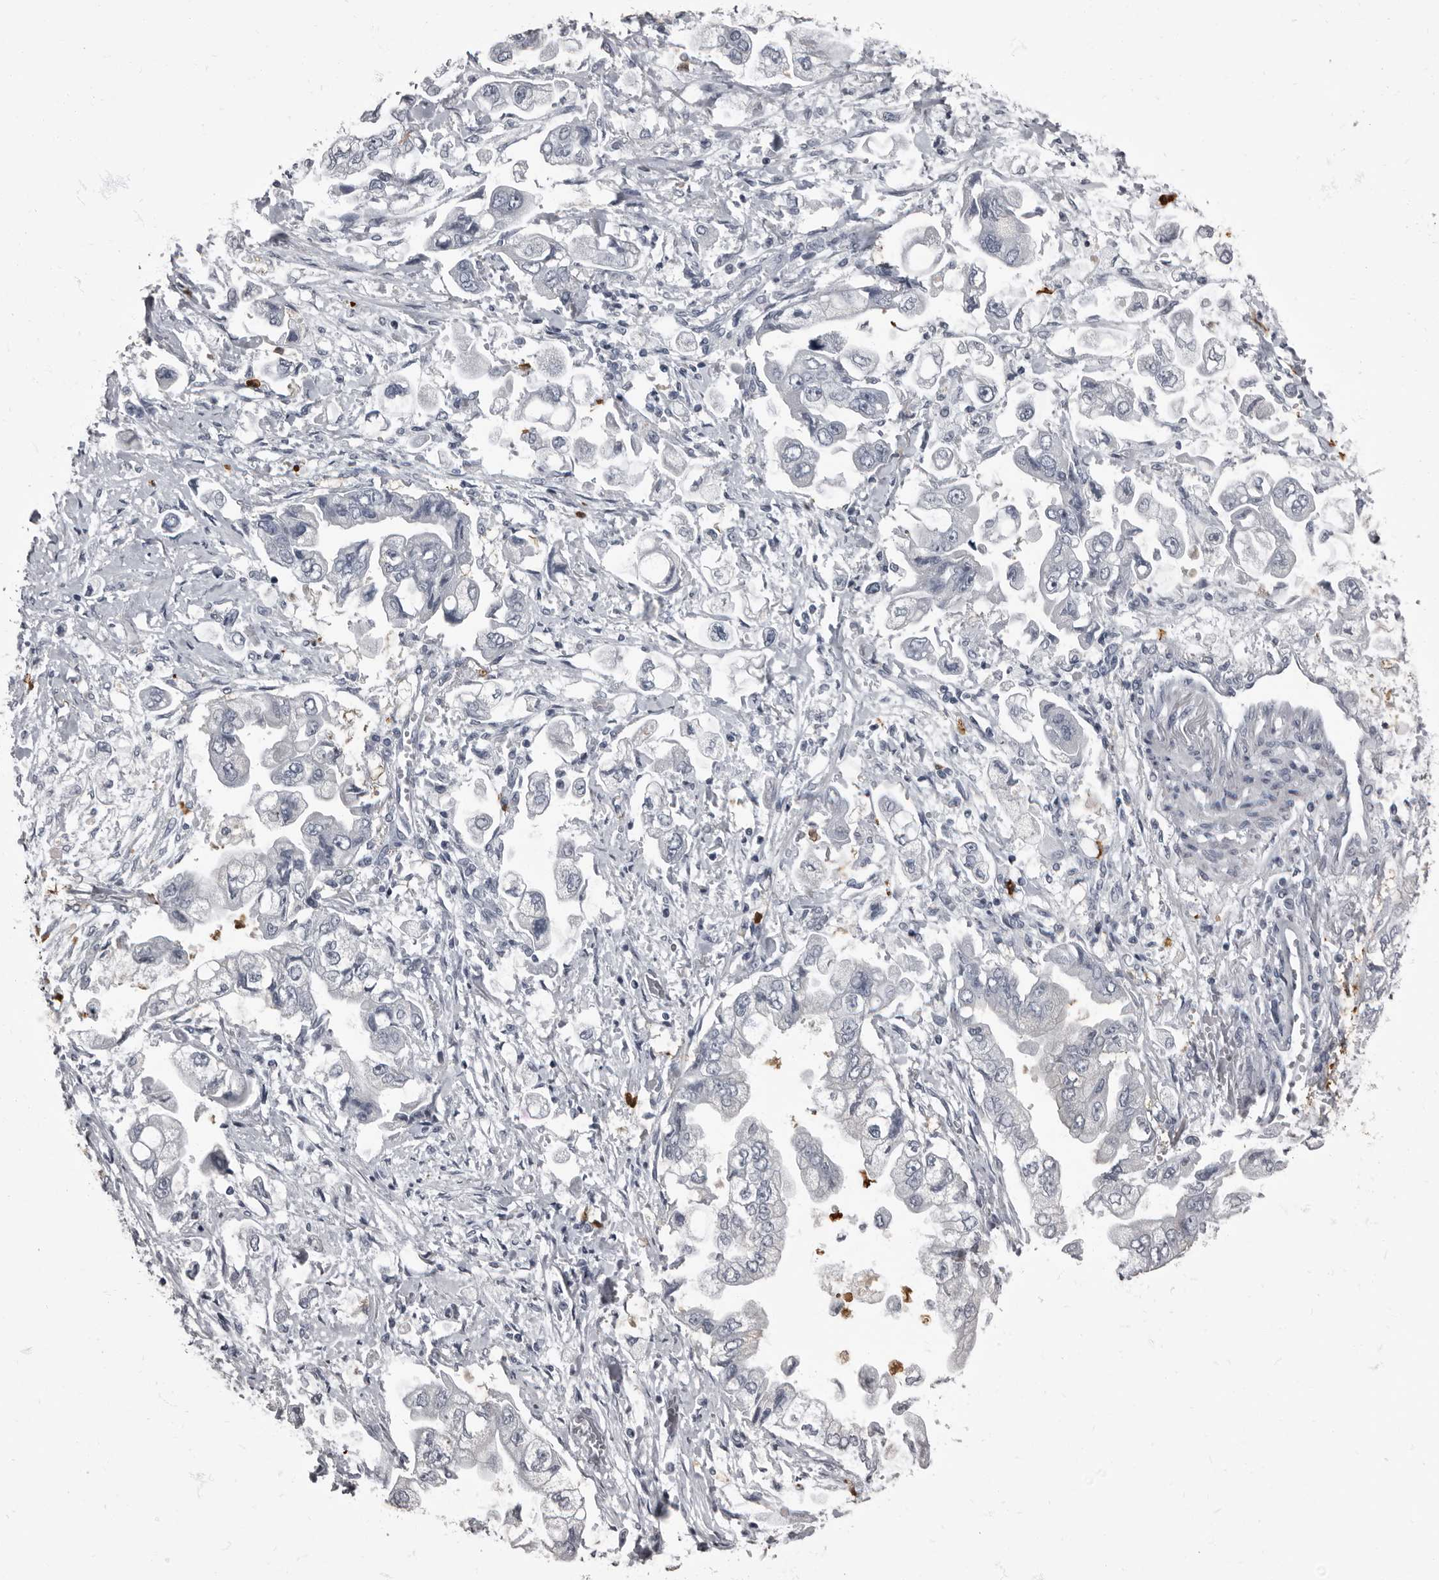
{"staining": {"intensity": "negative", "quantity": "none", "location": "none"}, "tissue": "stomach cancer", "cell_type": "Tumor cells", "image_type": "cancer", "snomed": [{"axis": "morphology", "description": "Adenocarcinoma, NOS"}, {"axis": "topography", "description": "Stomach"}], "caption": "Tumor cells show no significant expression in adenocarcinoma (stomach).", "gene": "TPD52L1", "patient": {"sex": "male", "age": 62}}